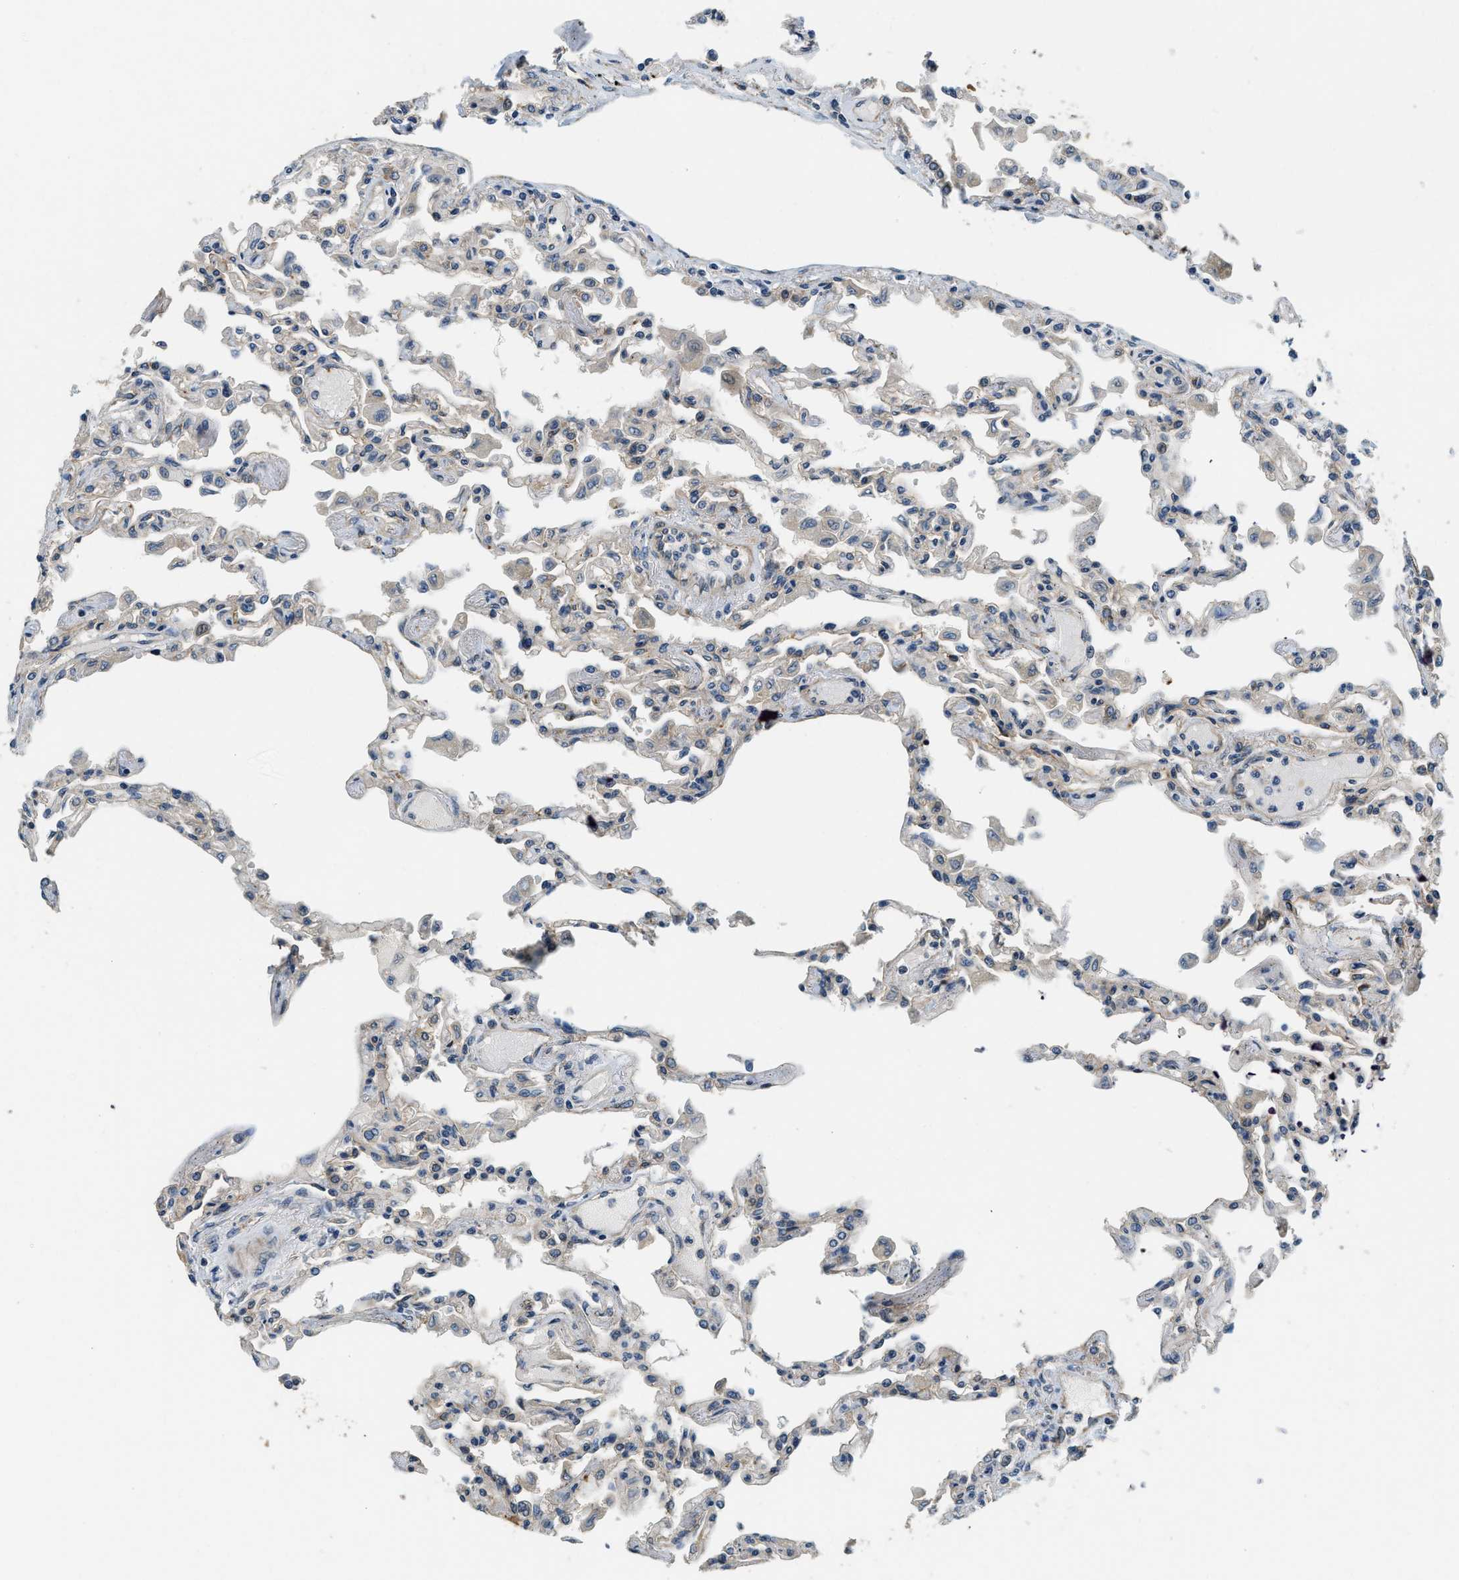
{"staining": {"intensity": "weak", "quantity": "<25%", "location": "cytoplasmic/membranous"}, "tissue": "lung", "cell_type": "Alveolar cells", "image_type": "normal", "snomed": [{"axis": "morphology", "description": "Normal tissue, NOS"}, {"axis": "topography", "description": "Bronchus"}, {"axis": "topography", "description": "Lung"}], "caption": "The immunohistochemistry micrograph has no significant positivity in alveolar cells of lung.", "gene": "ALOX12", "patient": {"sex": "female", "age": 49}}